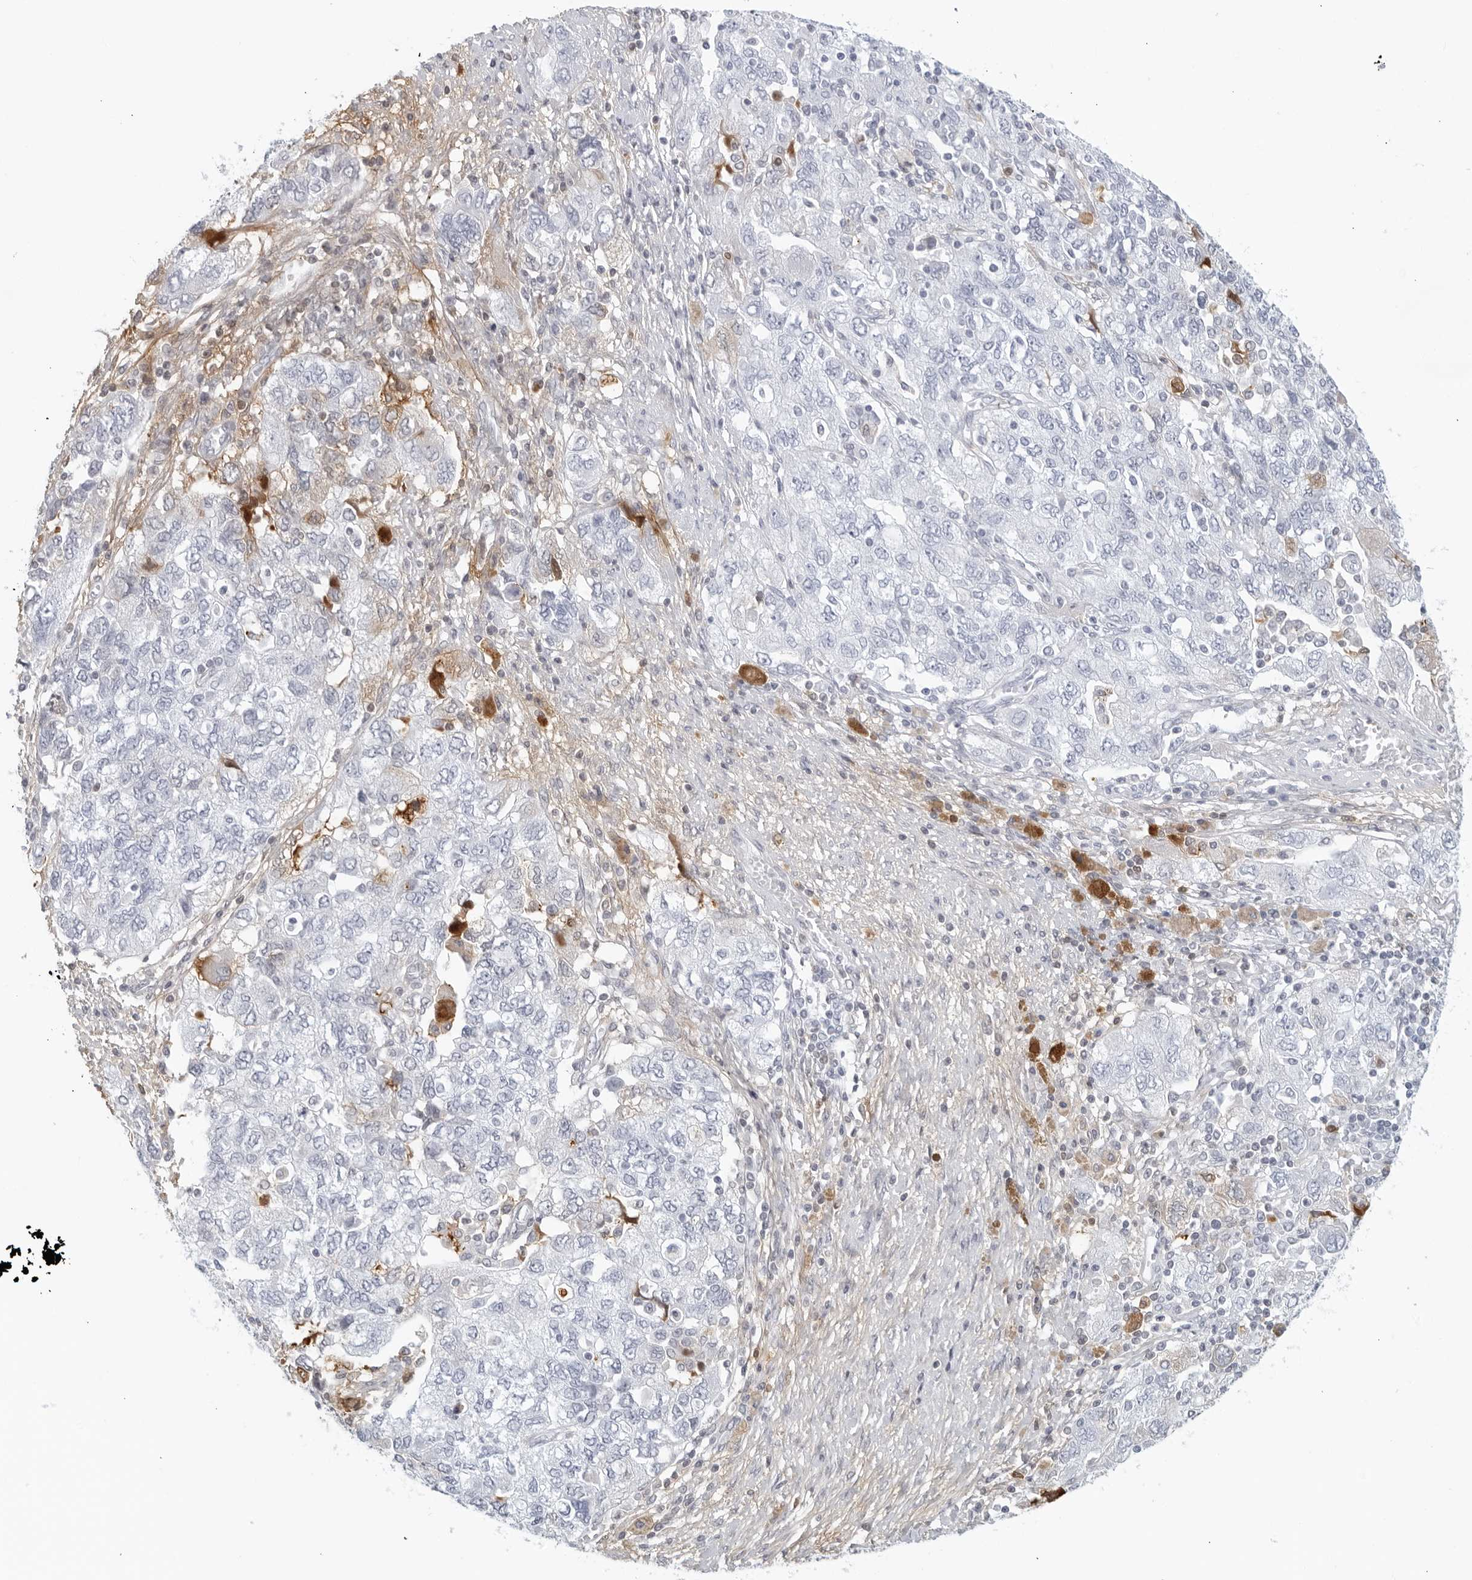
{"staining": {"intensity": "negative", "quantity": "none", "location": "none"}, "tissue": "ovarian cancer", "cell_type": "Tumor cells", "image_type": "cancer", "snomed": [{"axis": "morphology", "description": "Carcinoma, NOS"}, {"axis": "morphology", "description": "Cystadenocarcinoma, serous, NOS"}, {"axis": "topography", "description": "Ovary"}], "caption": "There is no significant expression in tumor cells of ovarian cancer (carcinoma).", "gene": "FGG", "patient": {"sex": "female", "age": 69}}